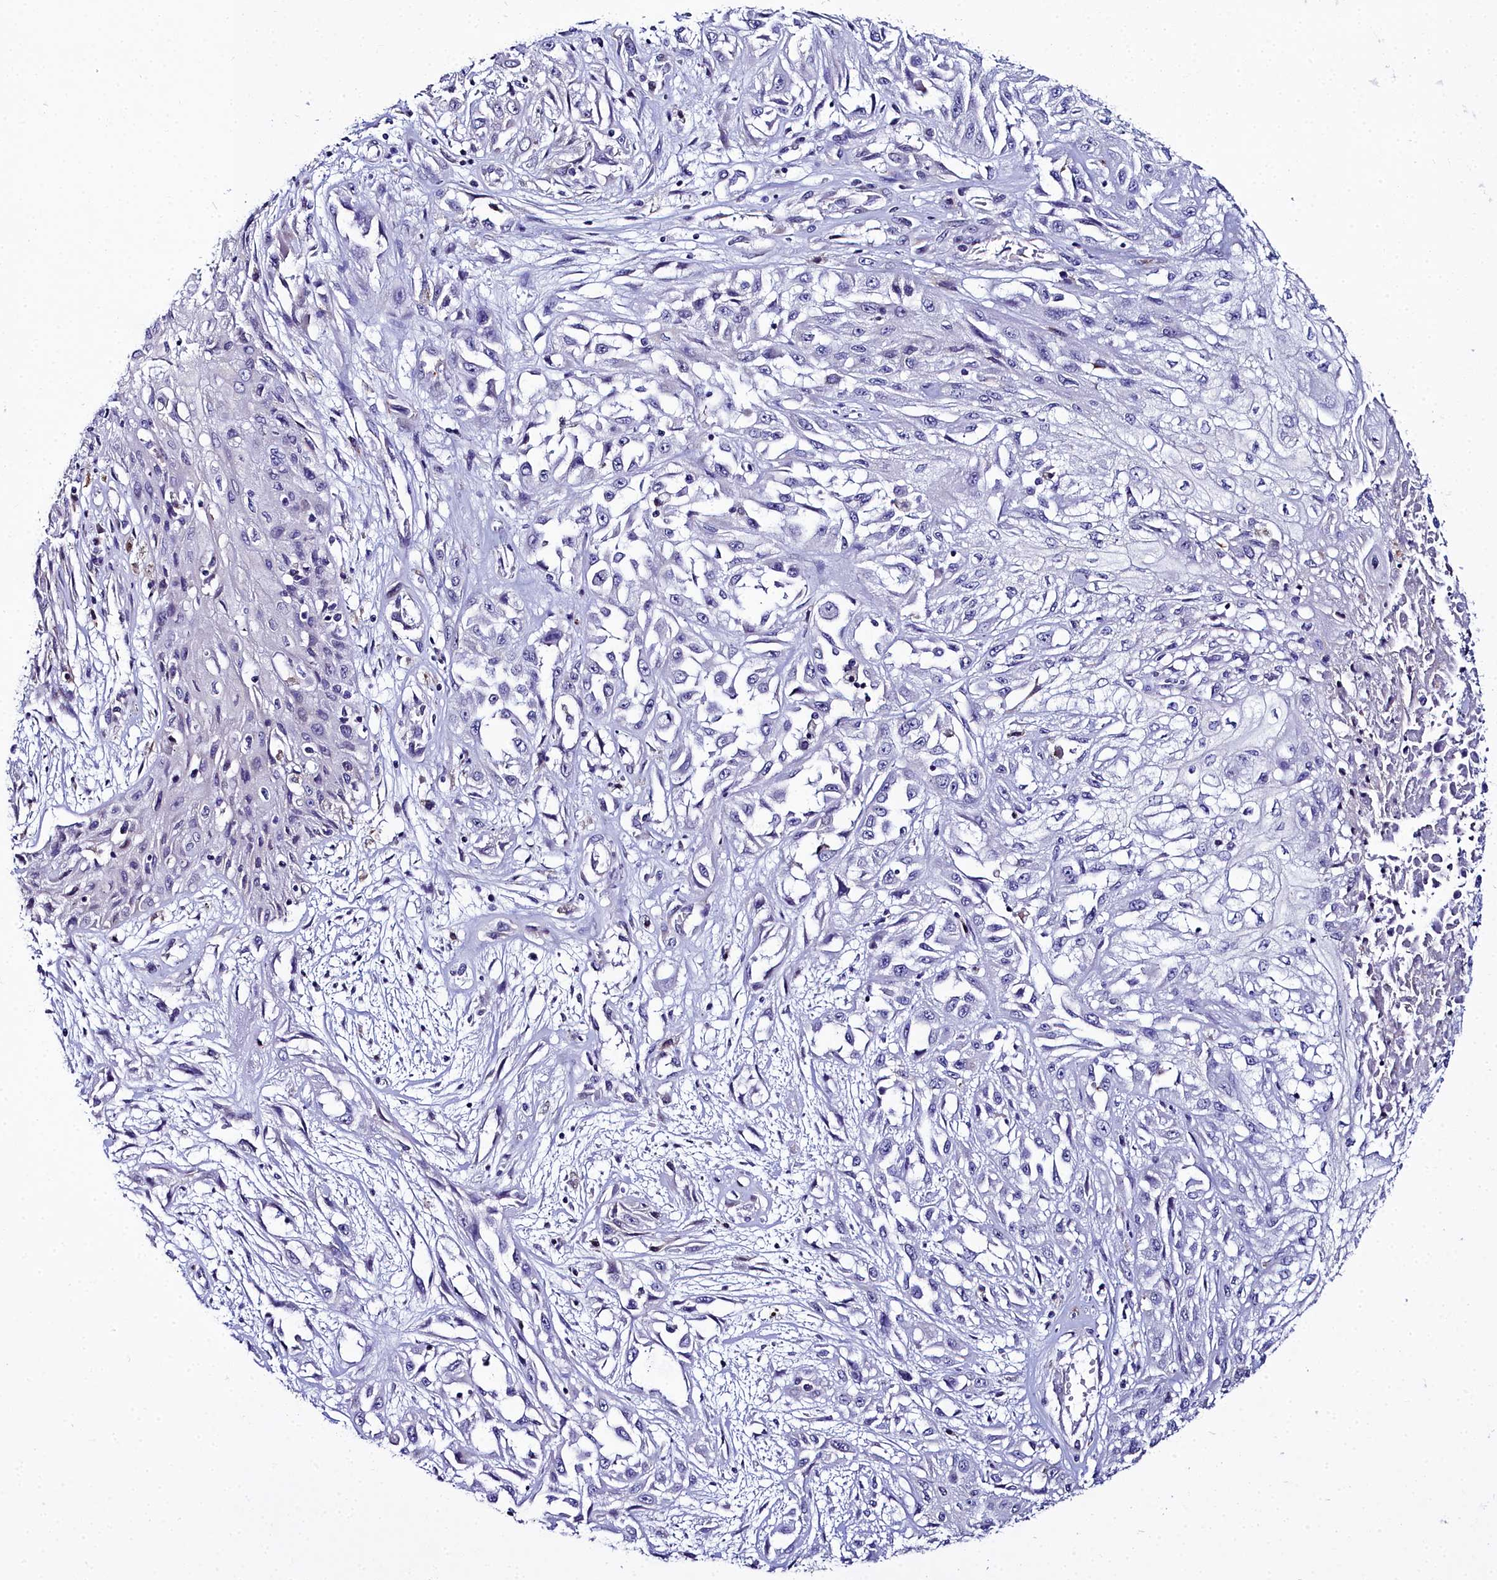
{"staining": {"intensity": "negative", "quantity": "none", "location": "none"}, "tissue": "skin cancer", "cell_type": "Tumor cells", "image_type": "cancer", "snomed": [{"axis": "morphology", "description": "Squamous cell carcinoma, NOS"}, {"axis": "morphology", "description": "Squamous cell carcinoma, metastatic, NOS"}, {"axis": "topography", "description": "Skin"}, {"axis": "topography", "description": "Lymph node"}], "caption": "Skin metastatic squamous cell carcinoma was stained to show a protein in brown. There is no significant expression in tumor cells. (Immunohistochemistry (ihc), brightfield microscopy, high magnification).", "gene": "ELAPOR2", "patient": {"sex": "male", "age": 75}}